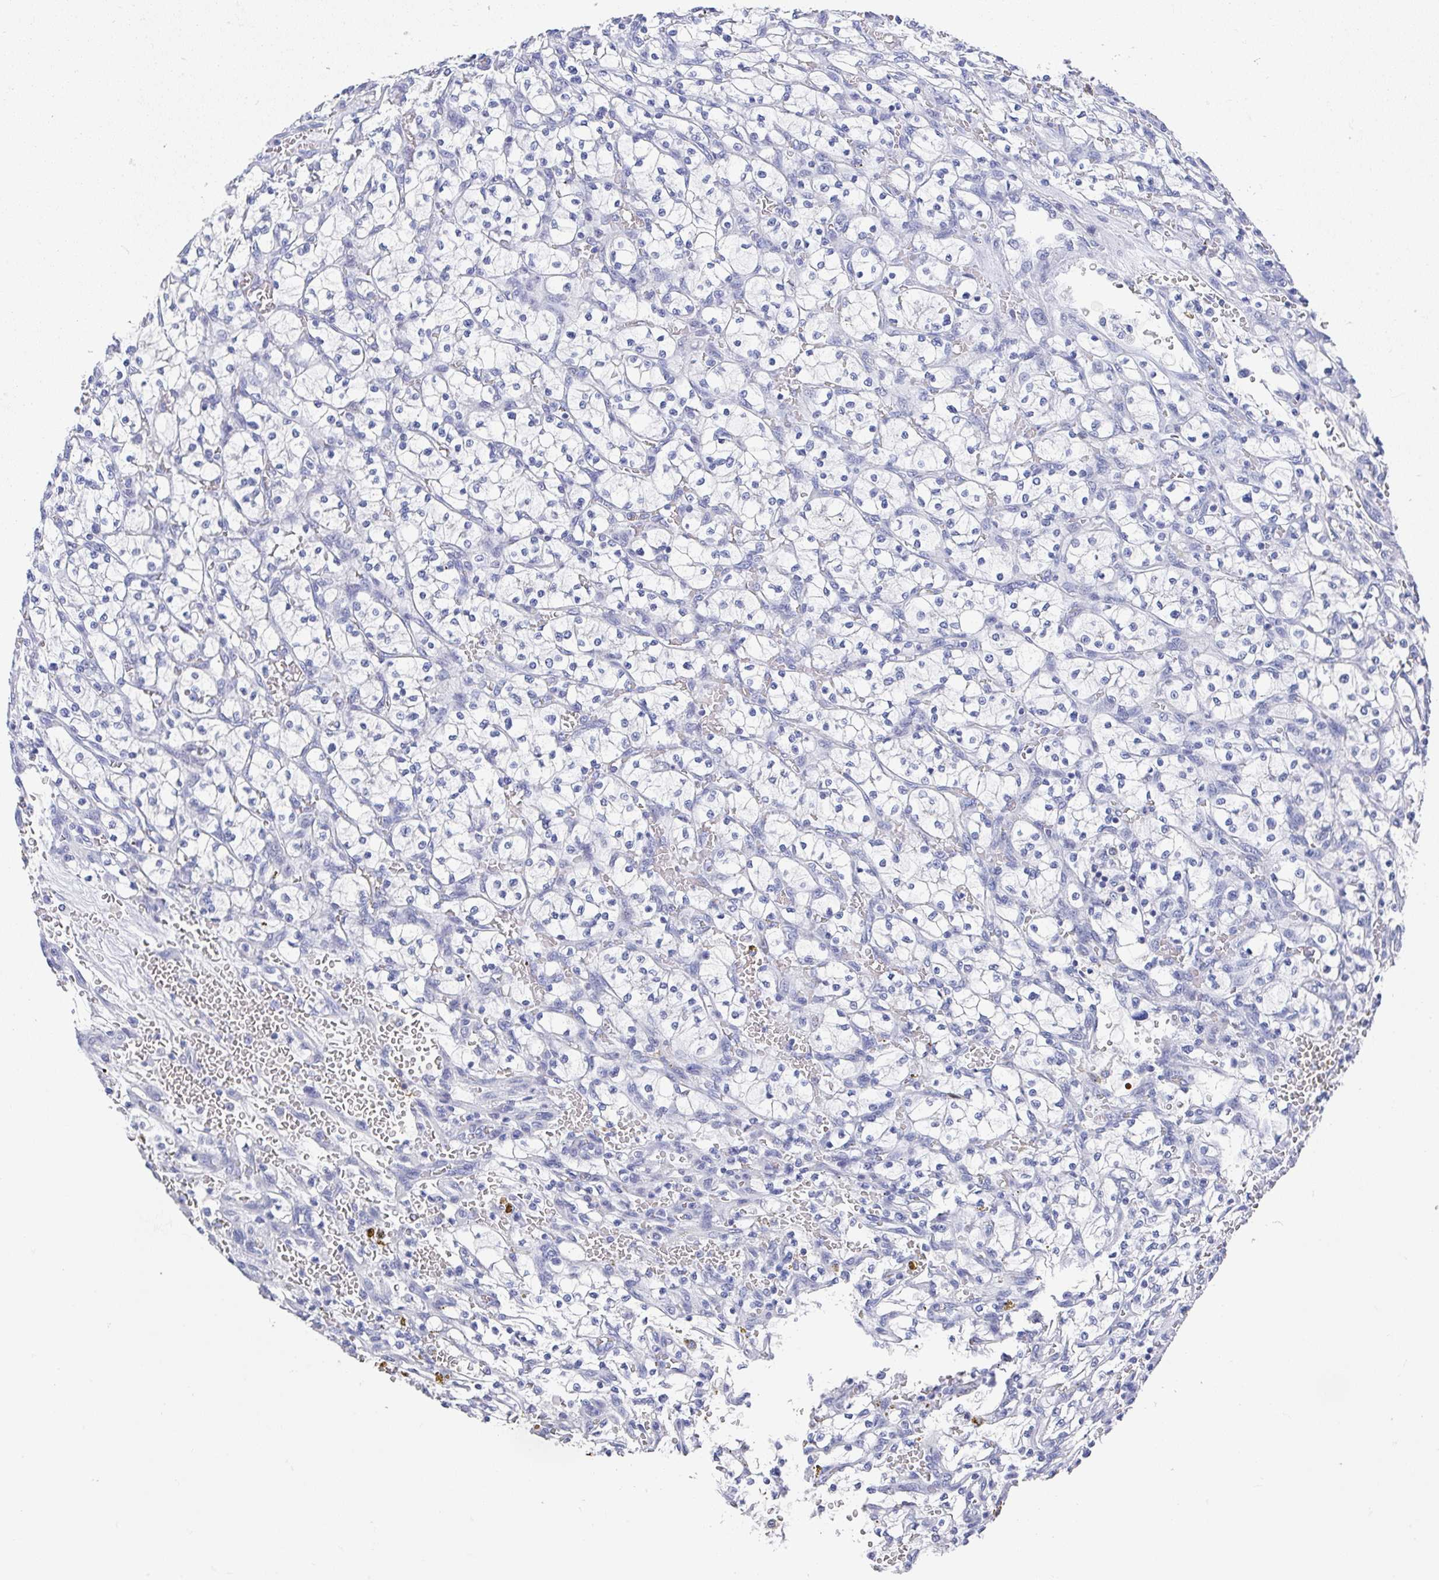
{"staining": {"intensity": "negative", "quantity": "none", "location": "none"}, "tissue": "renal cancer", "cell_type": "Tumor cells", "image_type": "cancer", "snomed": [{"axis": "morphology", "description": "Adenocarcinoma, NOS"}, {"axis": "topography", "description": "Kidney"}], "caption": "The photomicrograph displays no staining of tumor cells in renal cancer. Brightfield microscopy of immunohistochemistry stained with DAB (brown) and hematoxylin (blue), captured at high magnification.", "gene": "TNFRSF8", "patient": {"sex": "female", "age": 64}}